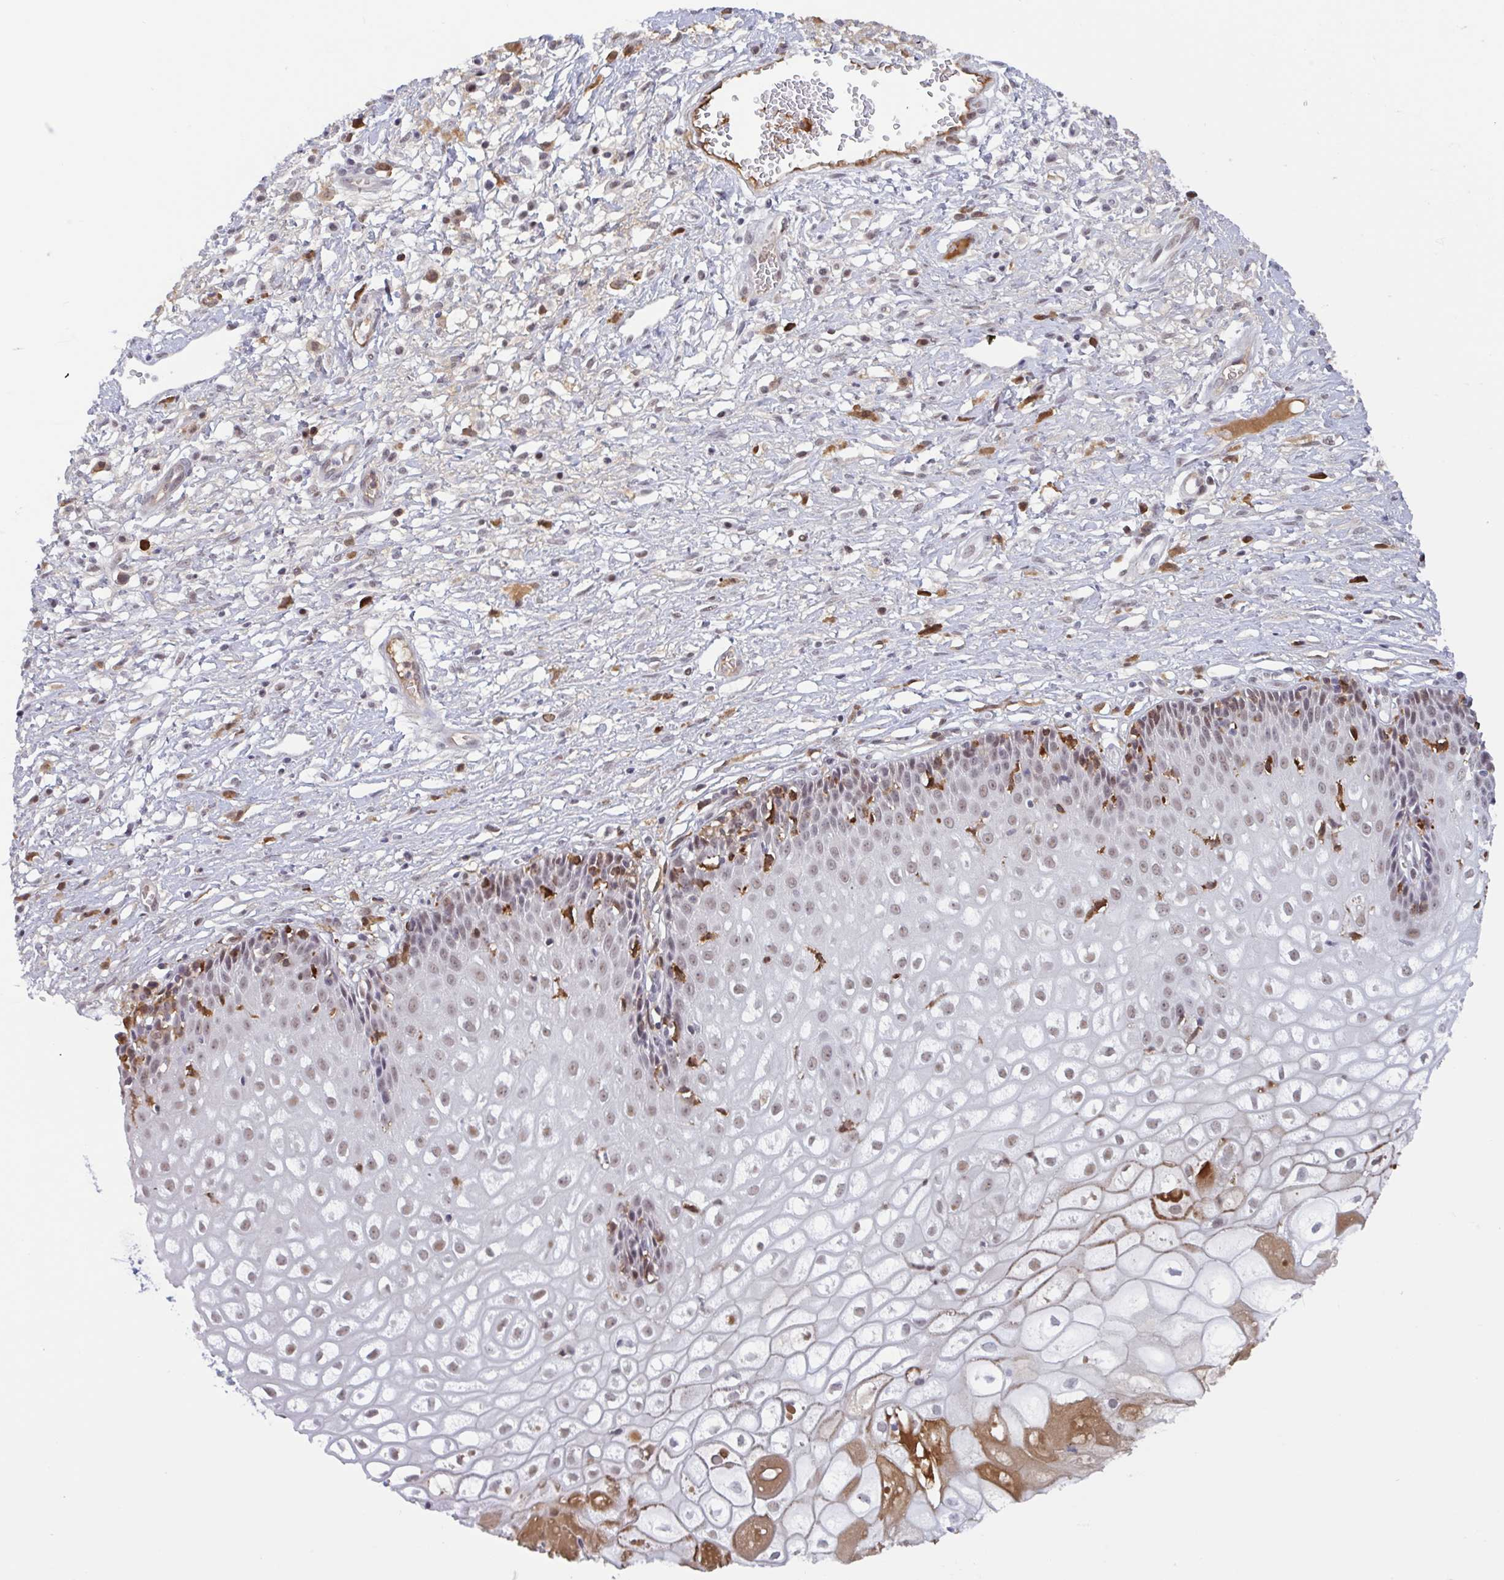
{"staining": {"intensity": "moderate", "quantity": "<25%", "location": "cytoplasmic/membranous,nuclear"}, "tissue": "cervix", "cell_type": "Glandular cells", "image_type": "normal", "snomed": [{"axis": "morphology", "description": "Normal tissue, NOS"}, {"axis": "topography", "description": "Cervix"}], "caption": "Immunohistochemistry of unremarkable cervix displays low levels of moderate cytoplasmic/membranous,nuclear staining in about <25% of glandular cells.", "gene": "PLG", "patient": {"sex": "female", "age": 36}}